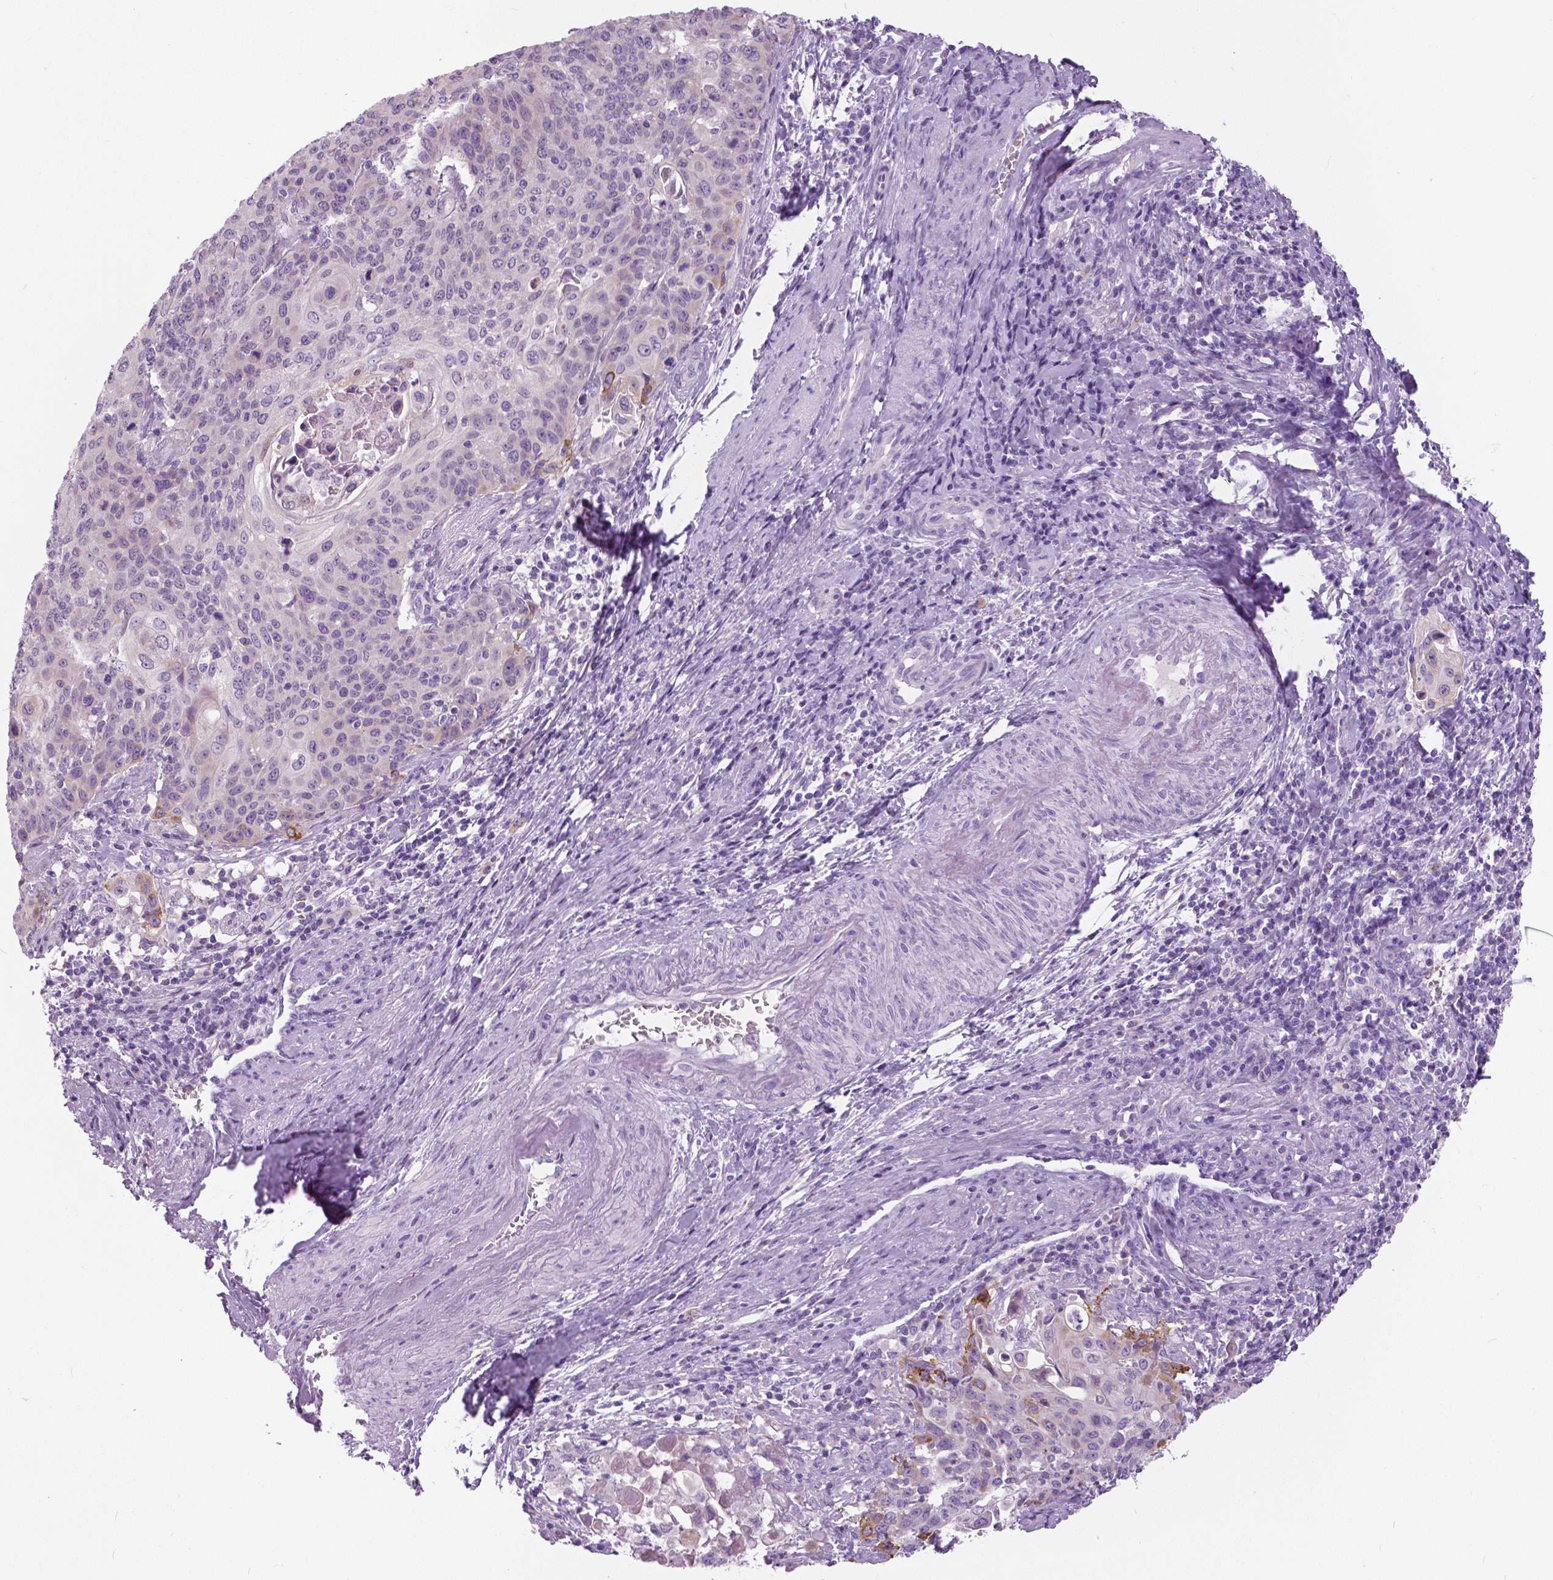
{"staining": {"intensity": "negative", "quantity": "none", "location": "none"}, "tissue": "cervical cancer", "cell_type": "Tumor cells", "image_type": "cancer", "snomed": [{"axis": "morphology", "description": "Squamous cell carcinoma, NOS"}, {"axis": "topography", "description": "Cervix"}], "caption": "Immunohistochemical staining of squamous cell carcinoma (cervical) displays no significant positivity in tumor cells.", "gene": "TP53TG5", "patient": {"sex": "female", "age": 65}}